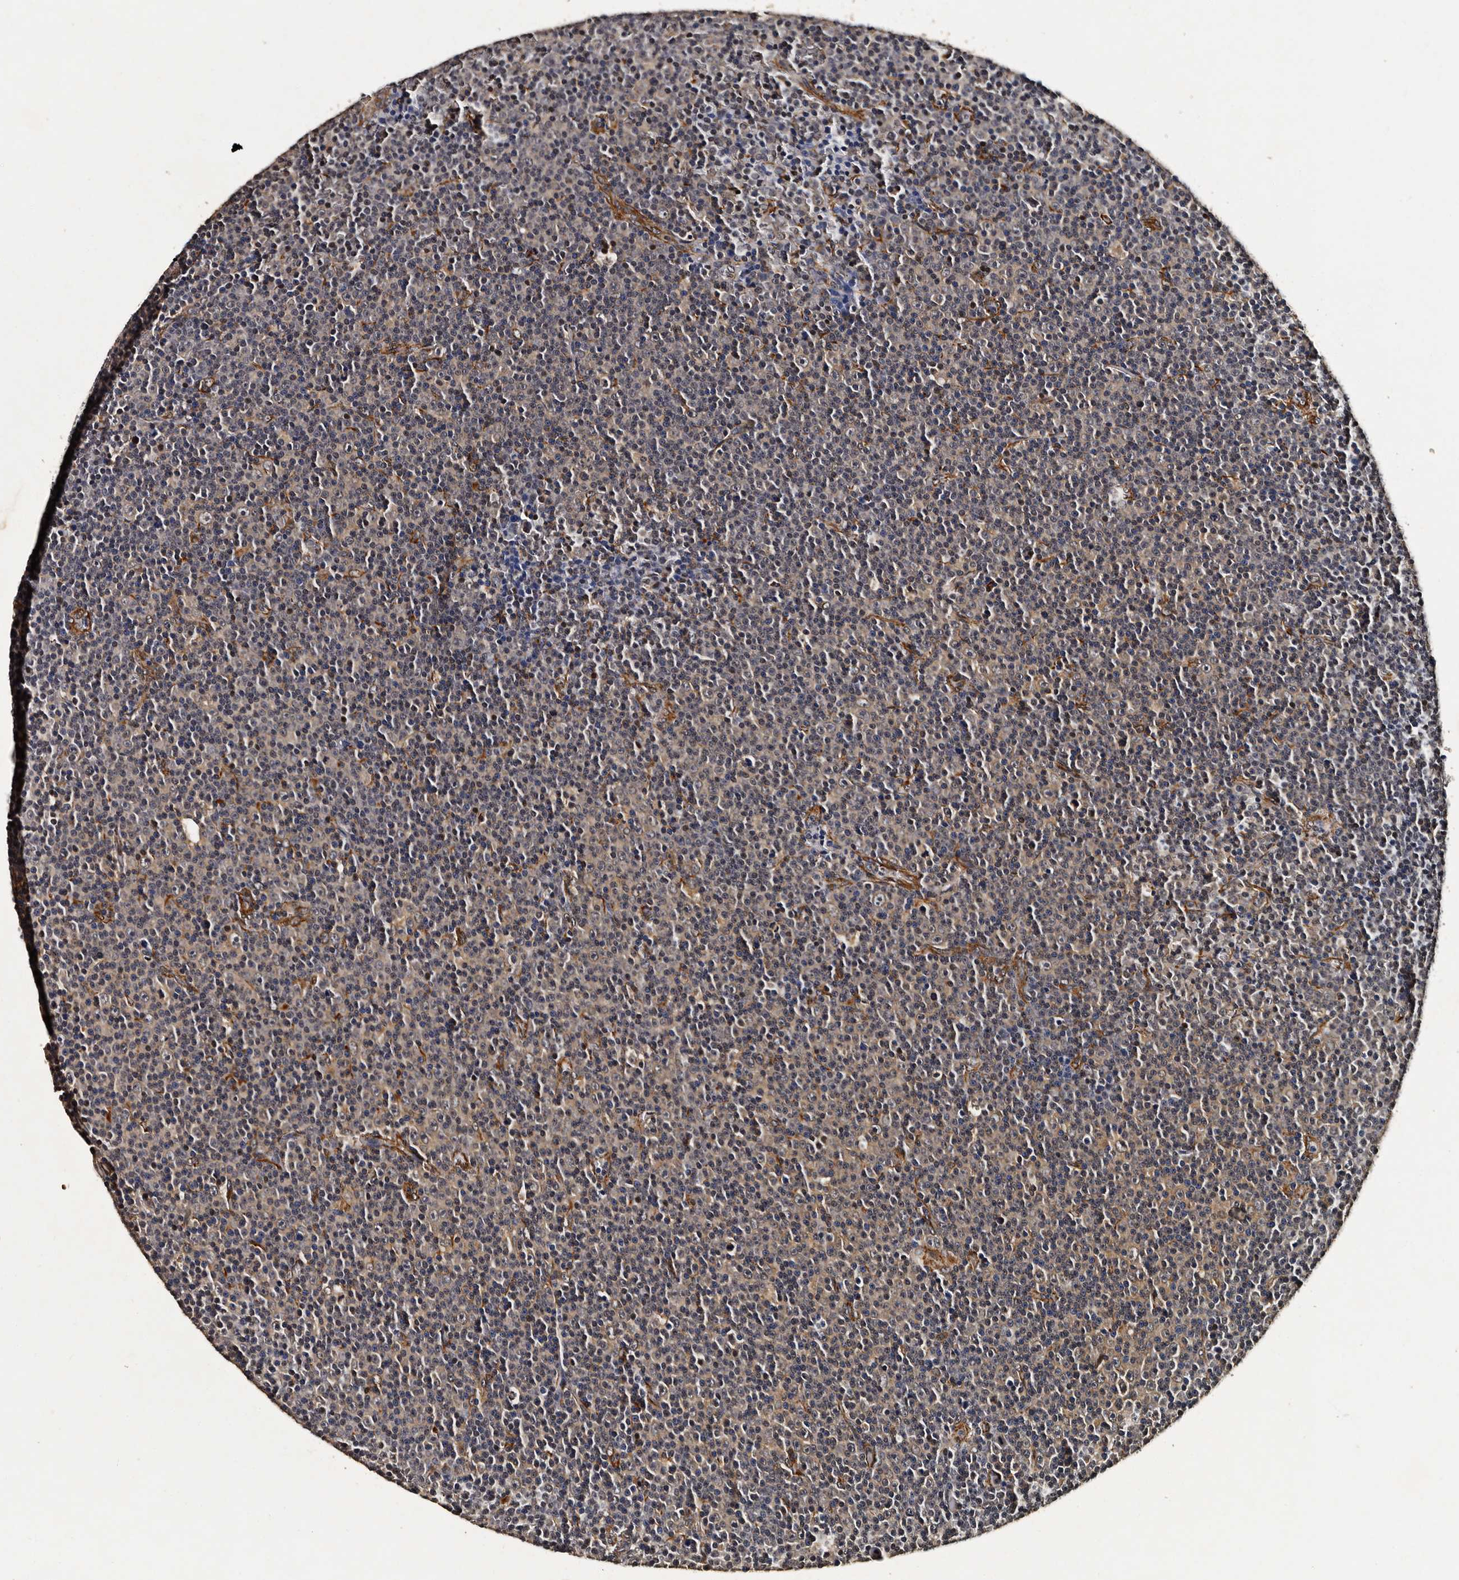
{"staining": {"intensity": "negative", "quantity": "none", "location": "none"}, "tissue": "lymphoma", "cell_type": "Tumor cells", "image_type": "cancer", "snomed": [{"axis": "morphology", "description": "Malignant lymphoma, non-Hodgkin's type, Low grade"}, {"axis": "topography", "description": "Lymph node"}], "caption": "The micrograph exhibits no staining of tumor cells in lymphoma.", "gene": "CPNE3", "patient": {"sex": "female", "age": 67}}